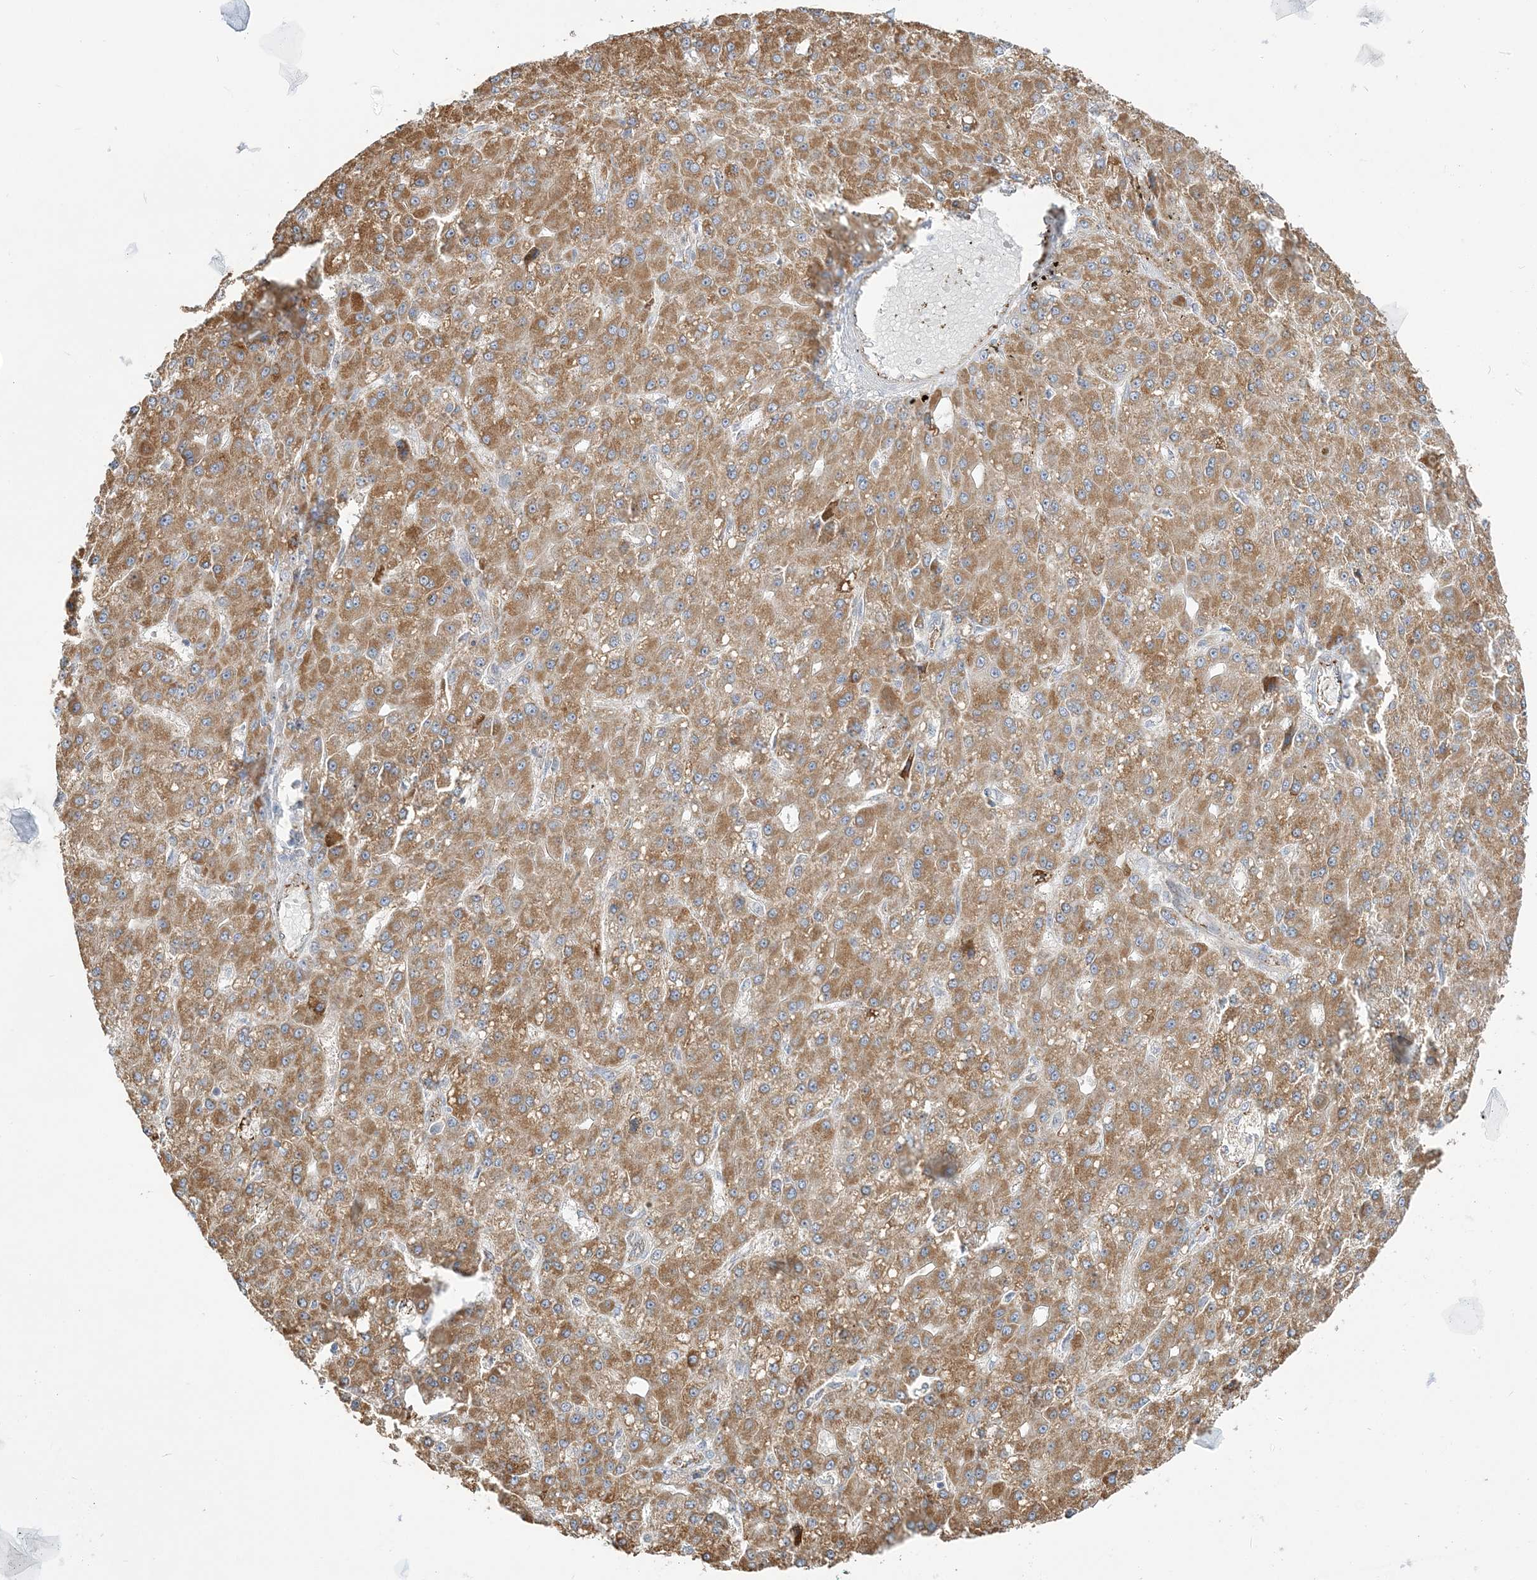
{"staining": {"intensity": "moderate", "quantity": ">75%", "location": "cytoplasmic/membranous"}, "tissue": "liver cancer", "cell_type": "Tumor cells", "image_type": "cancer", "snomed": [{"axis": "morphology", "description": "Carcinoma, Hepatocellular, NOS"}, {"axis": "topography", "description": "Liver"}], "caption": "Tumor cells show moderate cytoplasmic/membranous expression in approximately >75% of cells in liver hepatocellular carcinoma.", "gene": "INPP1", "patient": {"sex": "male", "age": 67}}